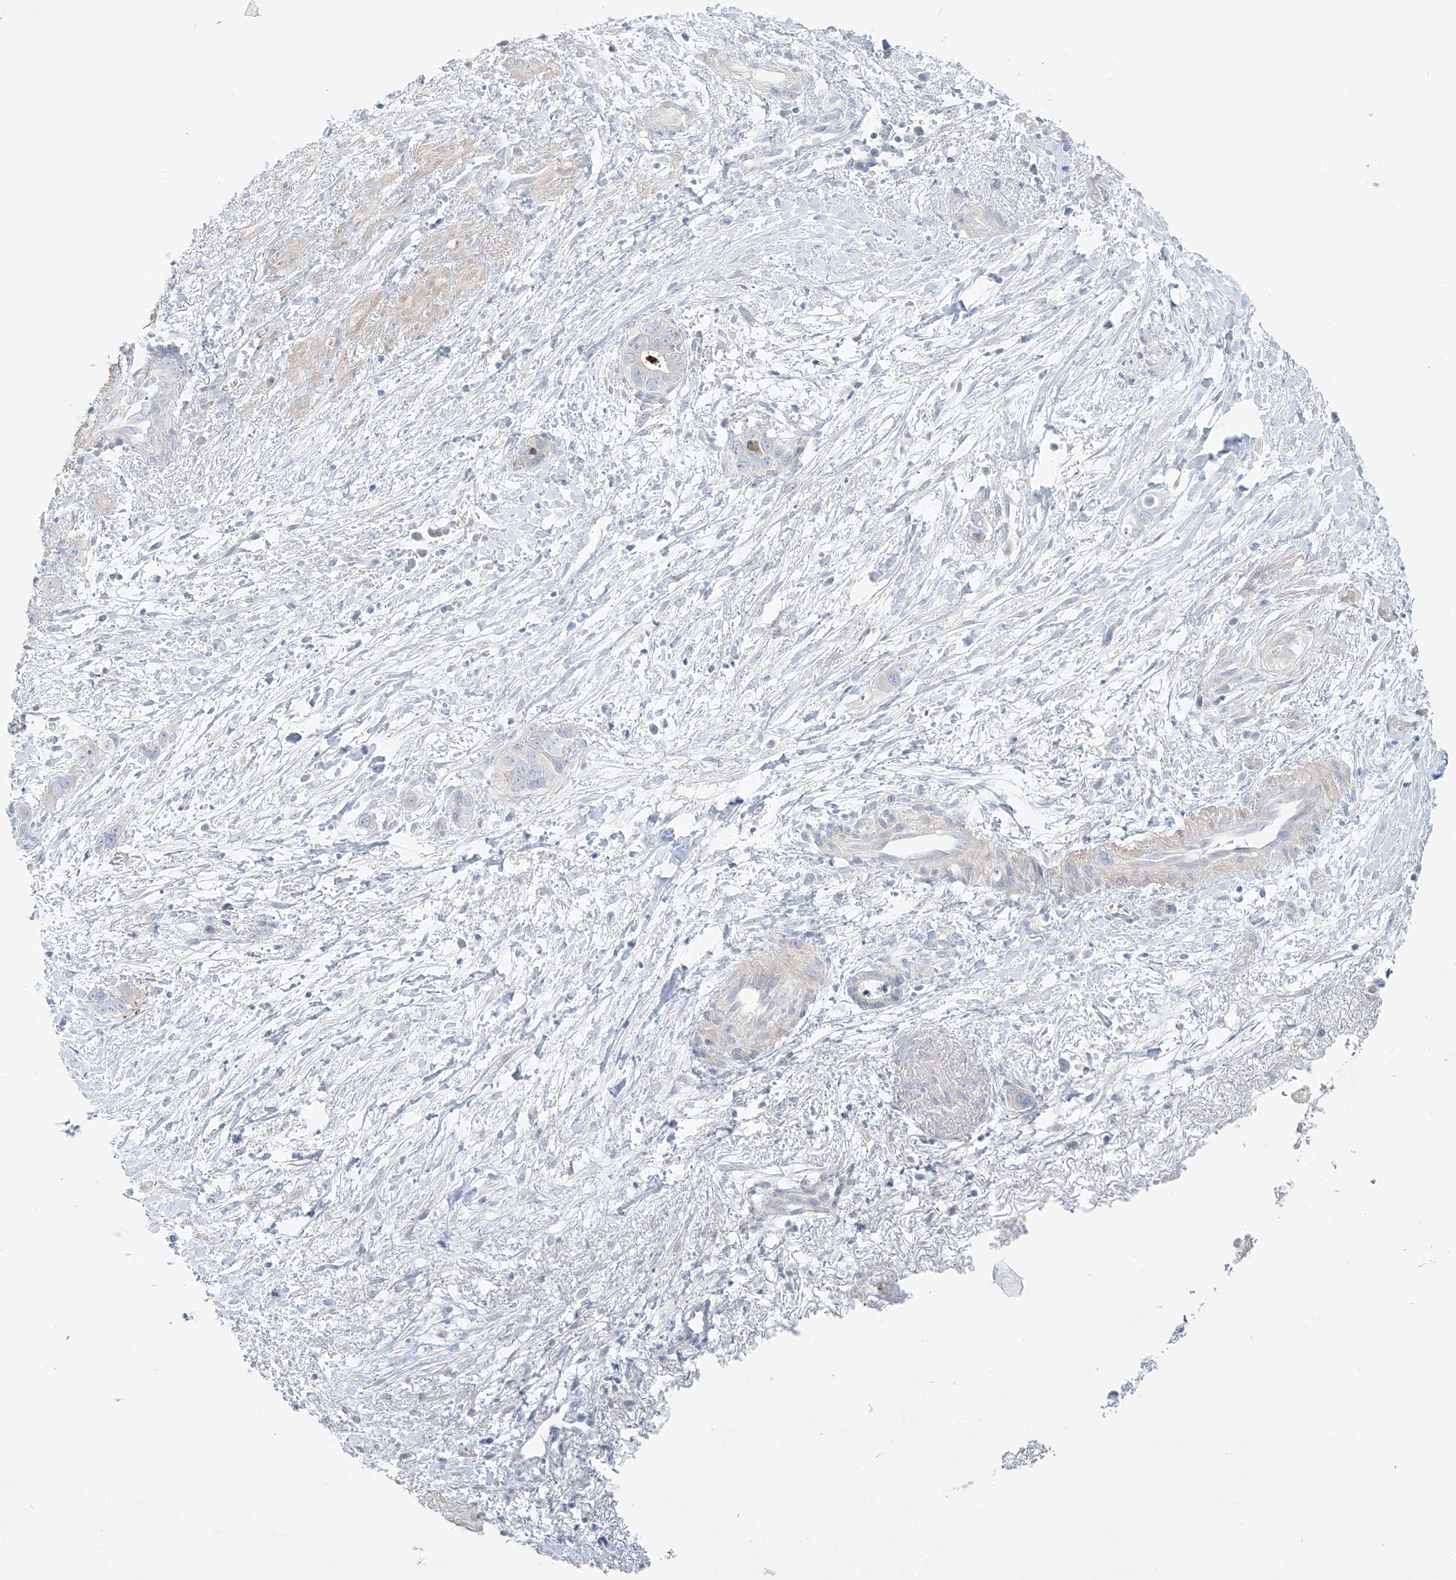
{"staining": {"intensity": "negative", "quantity": "none", "location": "none"}, "tissue": "liver cancer", "cell_type": "Tumor cells", "image_type": "cancer", "snomed": [{"axis": "morphology", "description": "Cholangiocarcinoma"}, {"axis": "topography", "description": "Liver"}], "caption": "The immunohistochemistry (IHC) photomicrograph has no significant expression in tumor cells of liver cancer tissue.", "gene": "FAM184A", "patient": {"sex": "female", "age": 79}}